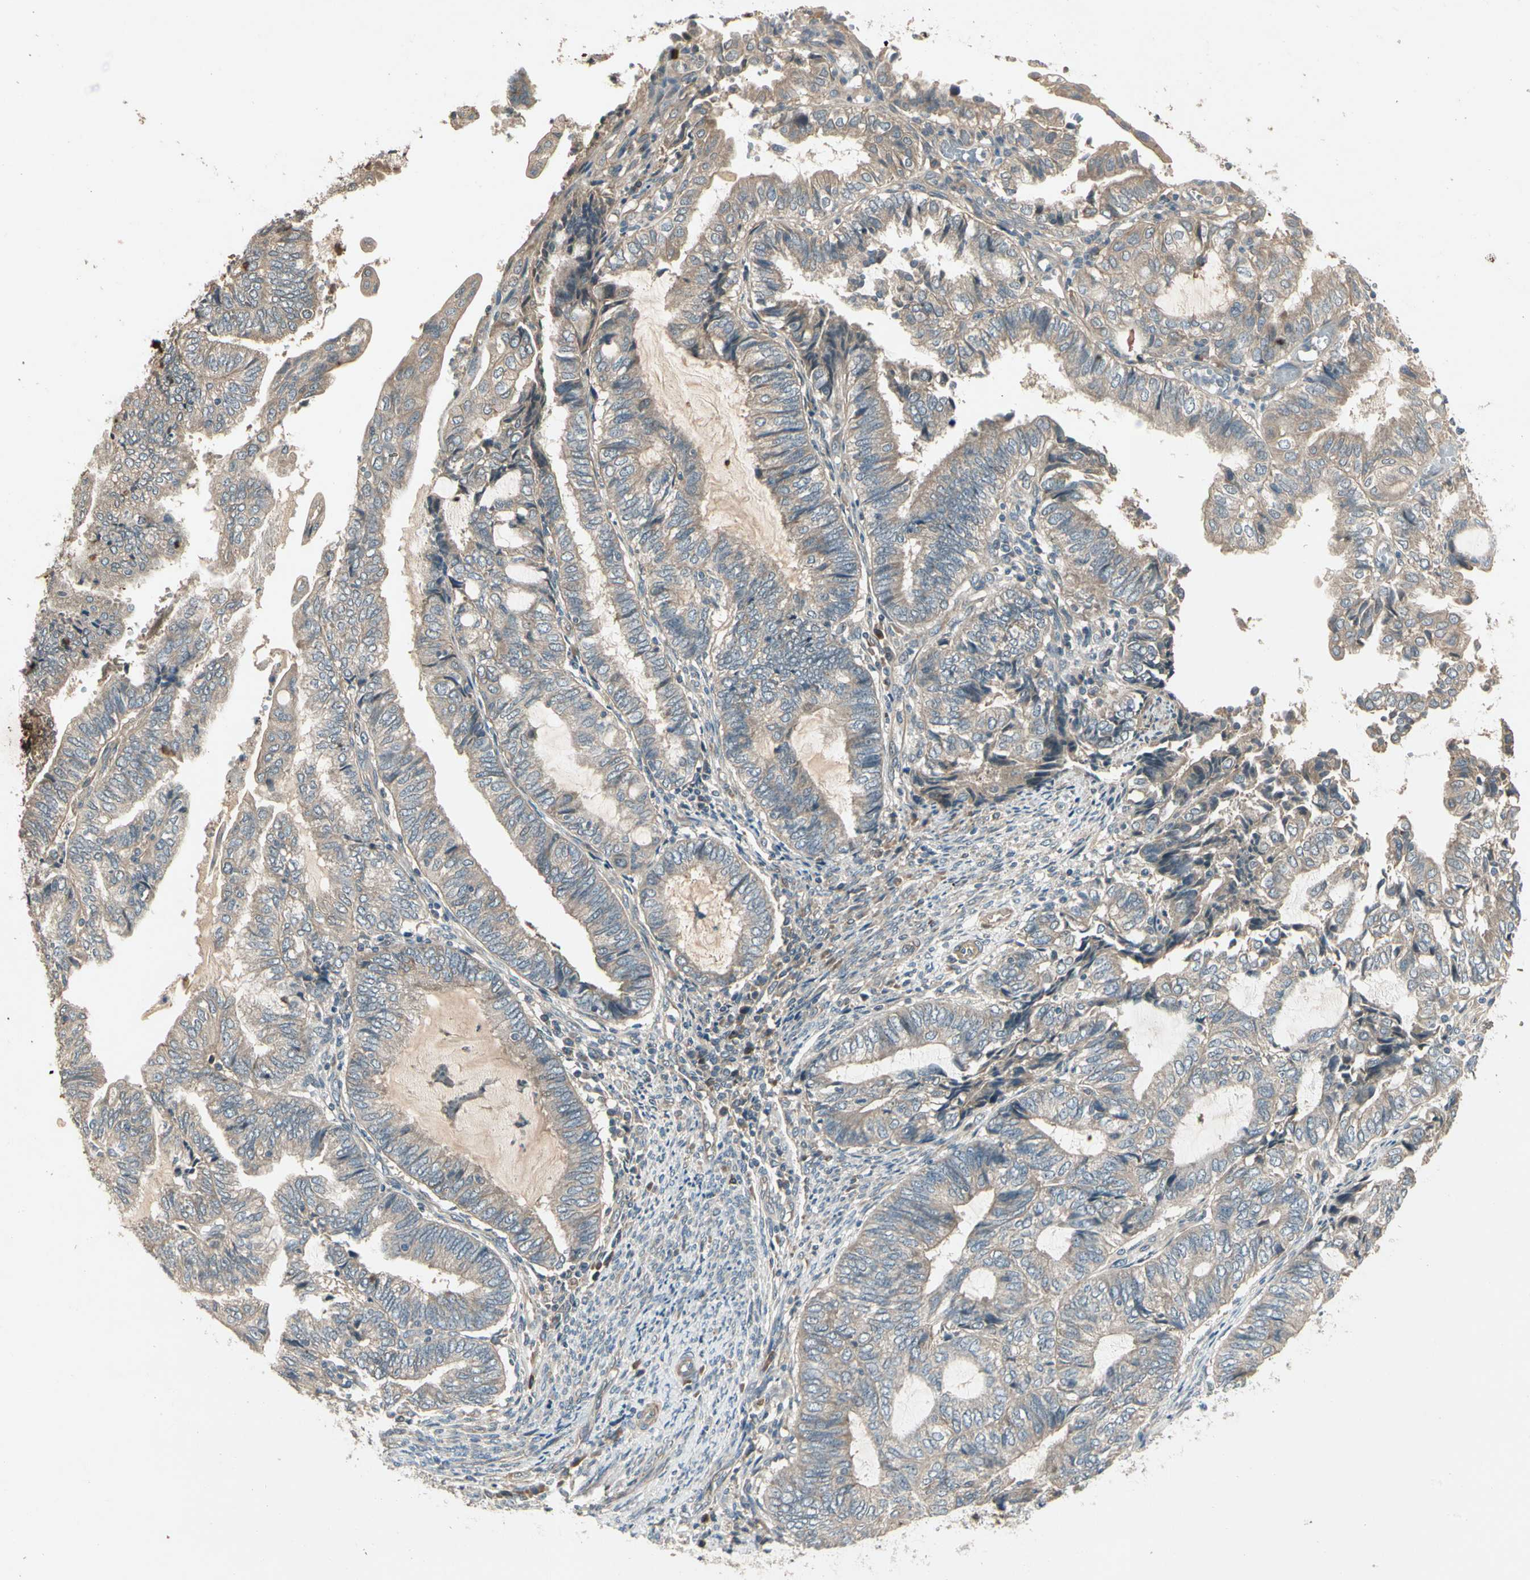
{"staining": {"intensity": "weak", "quantity": ">75%", "location": "cytoplasmic/membranous"}, "tissue": "endometrial cancer", "cell_type": "Tumor cells", "image_type": "cancer", "snomed": [{"axis": "morphology", "description": "Adenocarcinoma, NOS"}, {"axis": "topography", "description": "Uterus"}, {"axis": "topography", "description": "Endometrium"}], "caption": "DAB immunohistochemical staining of human adenocarcinoma (endometrial) displays weak cytoplasmic/membranous protein staining in approximately >75% of tumor cells.", "gene": "ACVR1", "patient": {"sex": "female", "age": 70}}